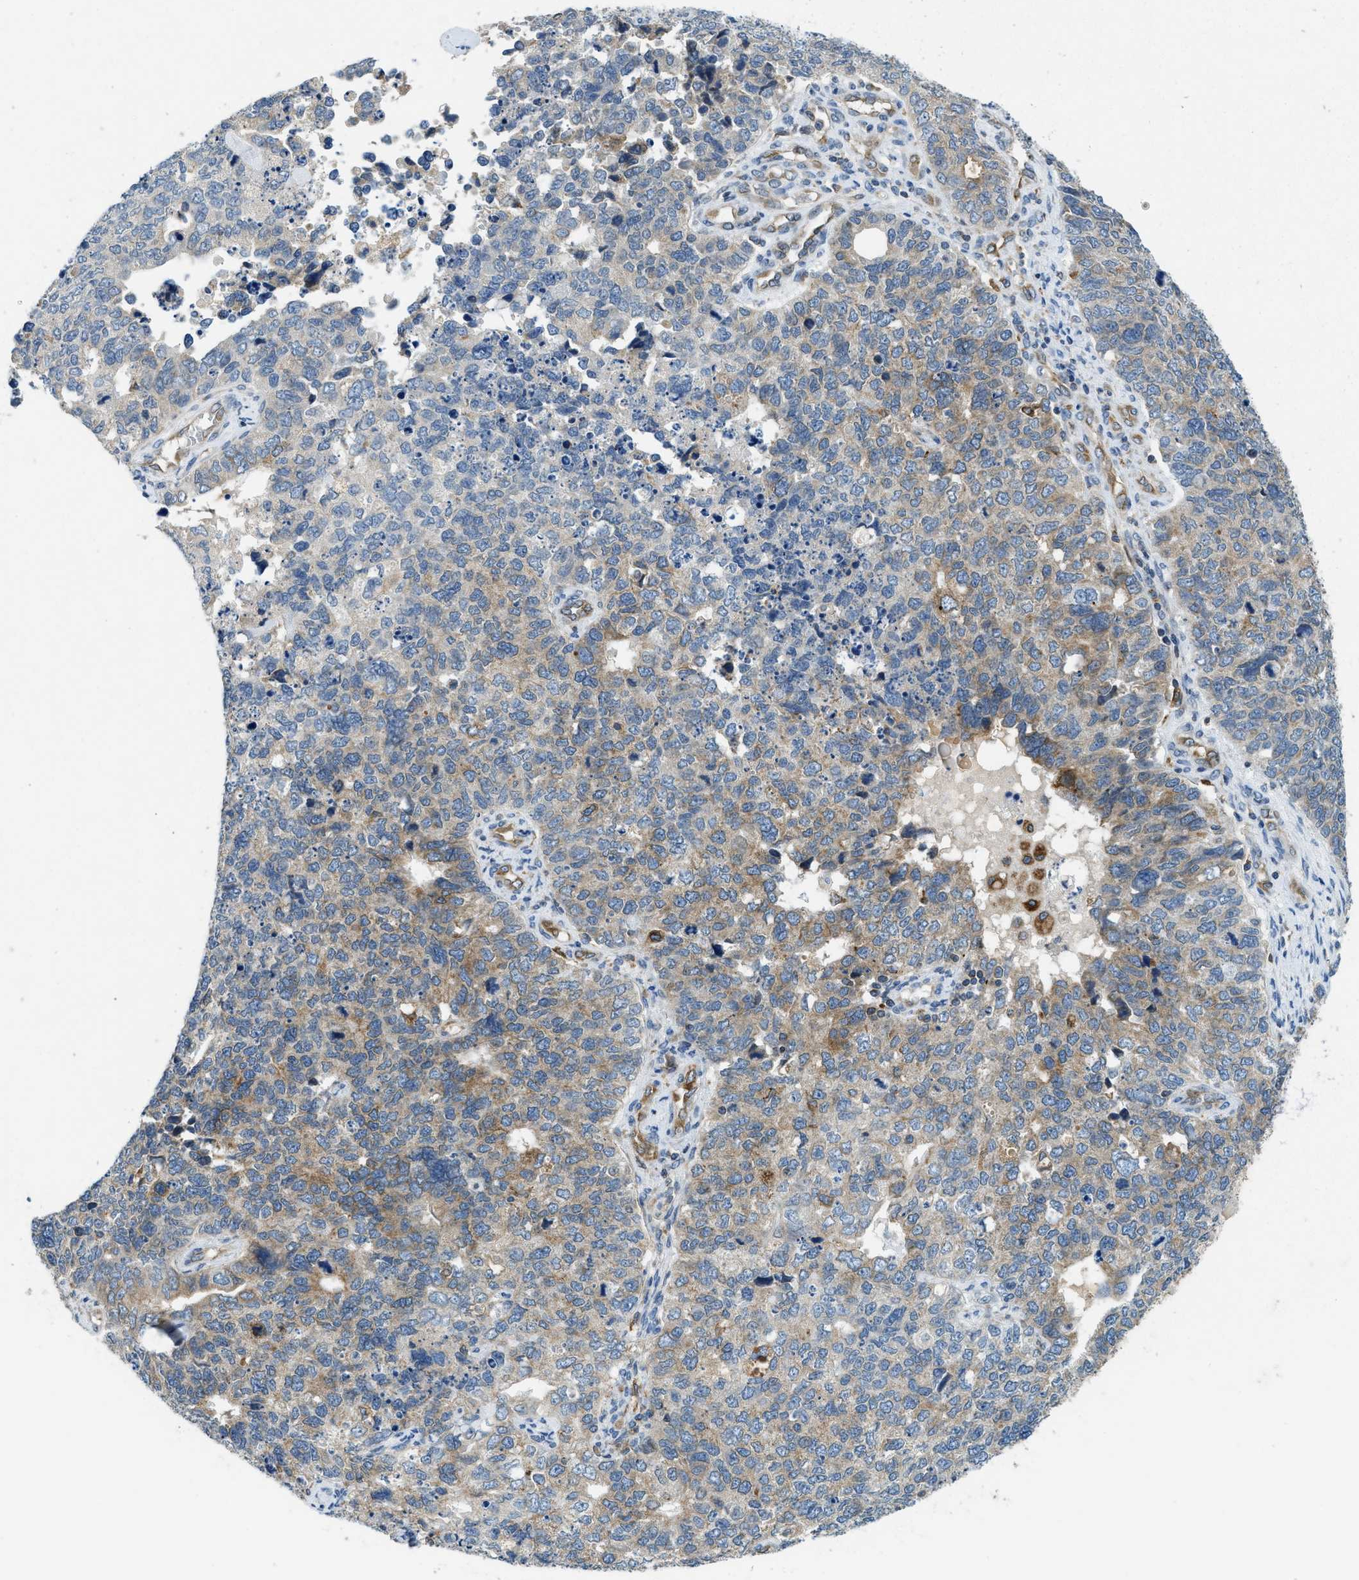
{"staining": {"intensity": "moderate", "quantity": ">75%", "location": "cytoplasmic/membranous"}, "tissue": "cervical cancer", "cell_type": "Tumor cells", "image_type": "cancer", "snomed": [{"axis": "morphology", "description": "Squamous cell carcinoma, NOS"}, {"axis": "topography", "description": "Cervix"}], "caption": "Immunohistochemistry of human cervical cancer (squamous cell carcinoma) reveals medium levels of moderate cytoplasmic/membranous expression in approximately >75% of tumor cells. (DAB (3,3'-diaminobenzidine) = brown stain, brightfield microscopy at high magnification).", "gene": "BCAP31", "patient": {"sex": "female", "age": 63}}